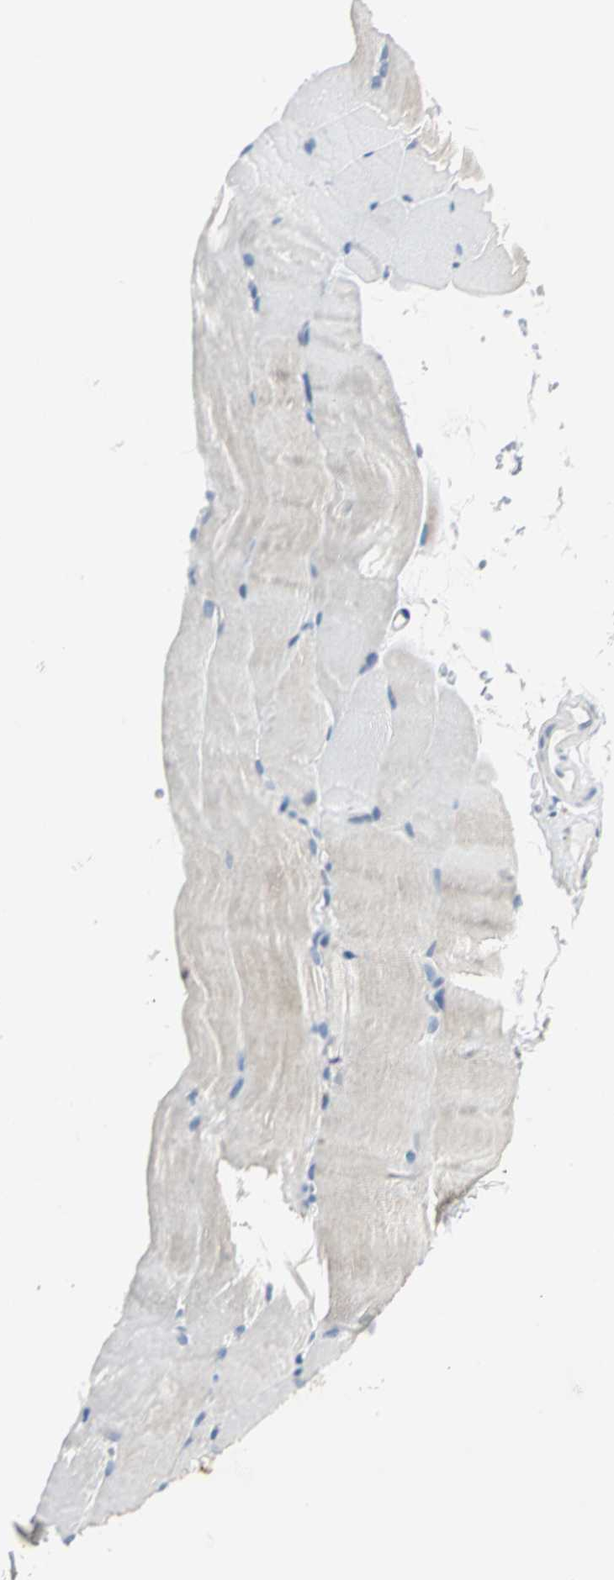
{"staining": {"intensity": "weak", "quantity": "<25%", "location": "cytoplasmic/membranous"}, "tissue": "skeletal muscle", "cell_type": "Myocytes", "image_type": "normal", "snomed": [{"axis": "morphology", "description": "Normal tissue, NOS"}, {"axis": "topography", "description": "Skeletal muscle"}], "caption": "This is an IHC image of normal skeletal muscle. There is no staining in myocytes.", "gene": "B3GNT2", "patient": {"sex": "female", "age": 37}}